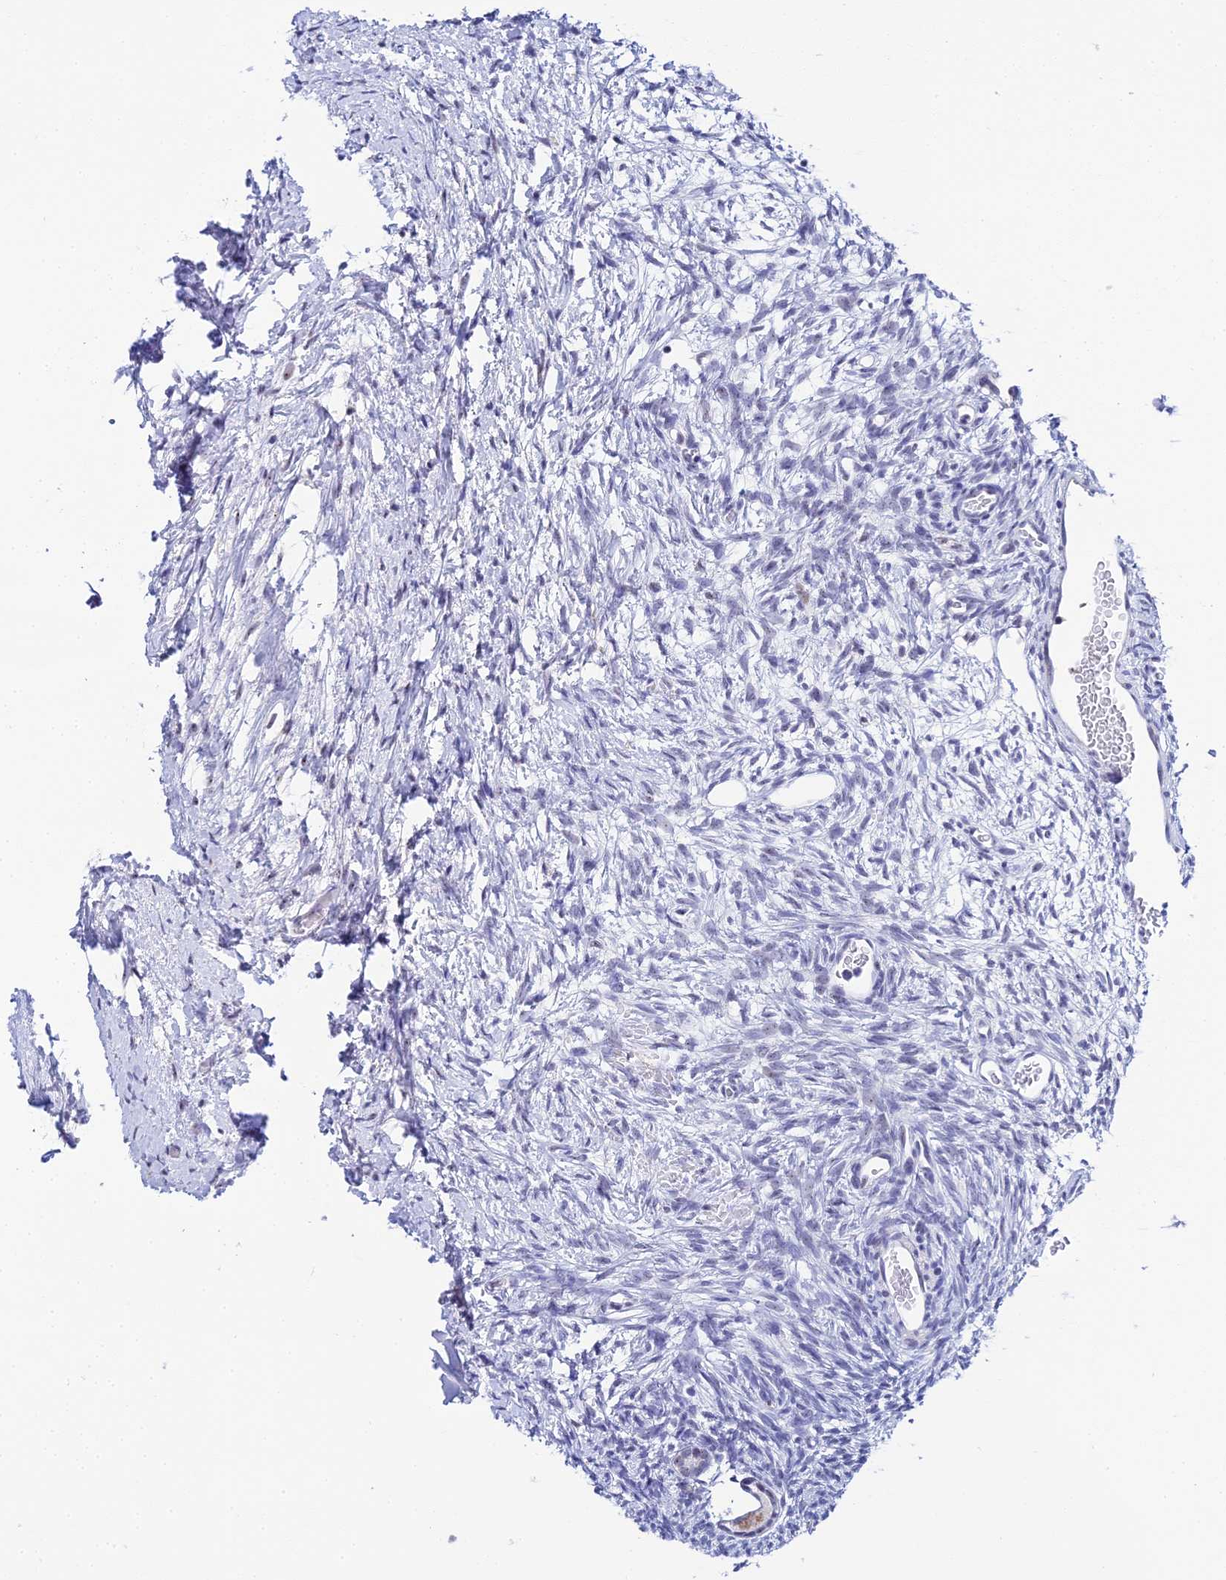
{"staining": {"intensity": "moderate", "quantity": ">75%", "location": "cytoplasmic/membranous"}, "tissue": "ovary", "cell_type": "Follicle cells", "image_type": "normal", "snomed": [{"axis": "morphology", "description": "Normal tissue, NOS"}, {"axis": "topography", "description": "Ovary"}], "caption": "Protein staining displays moderate cytoplasmic/membranous positivity in about >75% of follicle cells in benign ovary.", "gene": "PLPP4", "patient": {"sex": "female", "age": 39}}